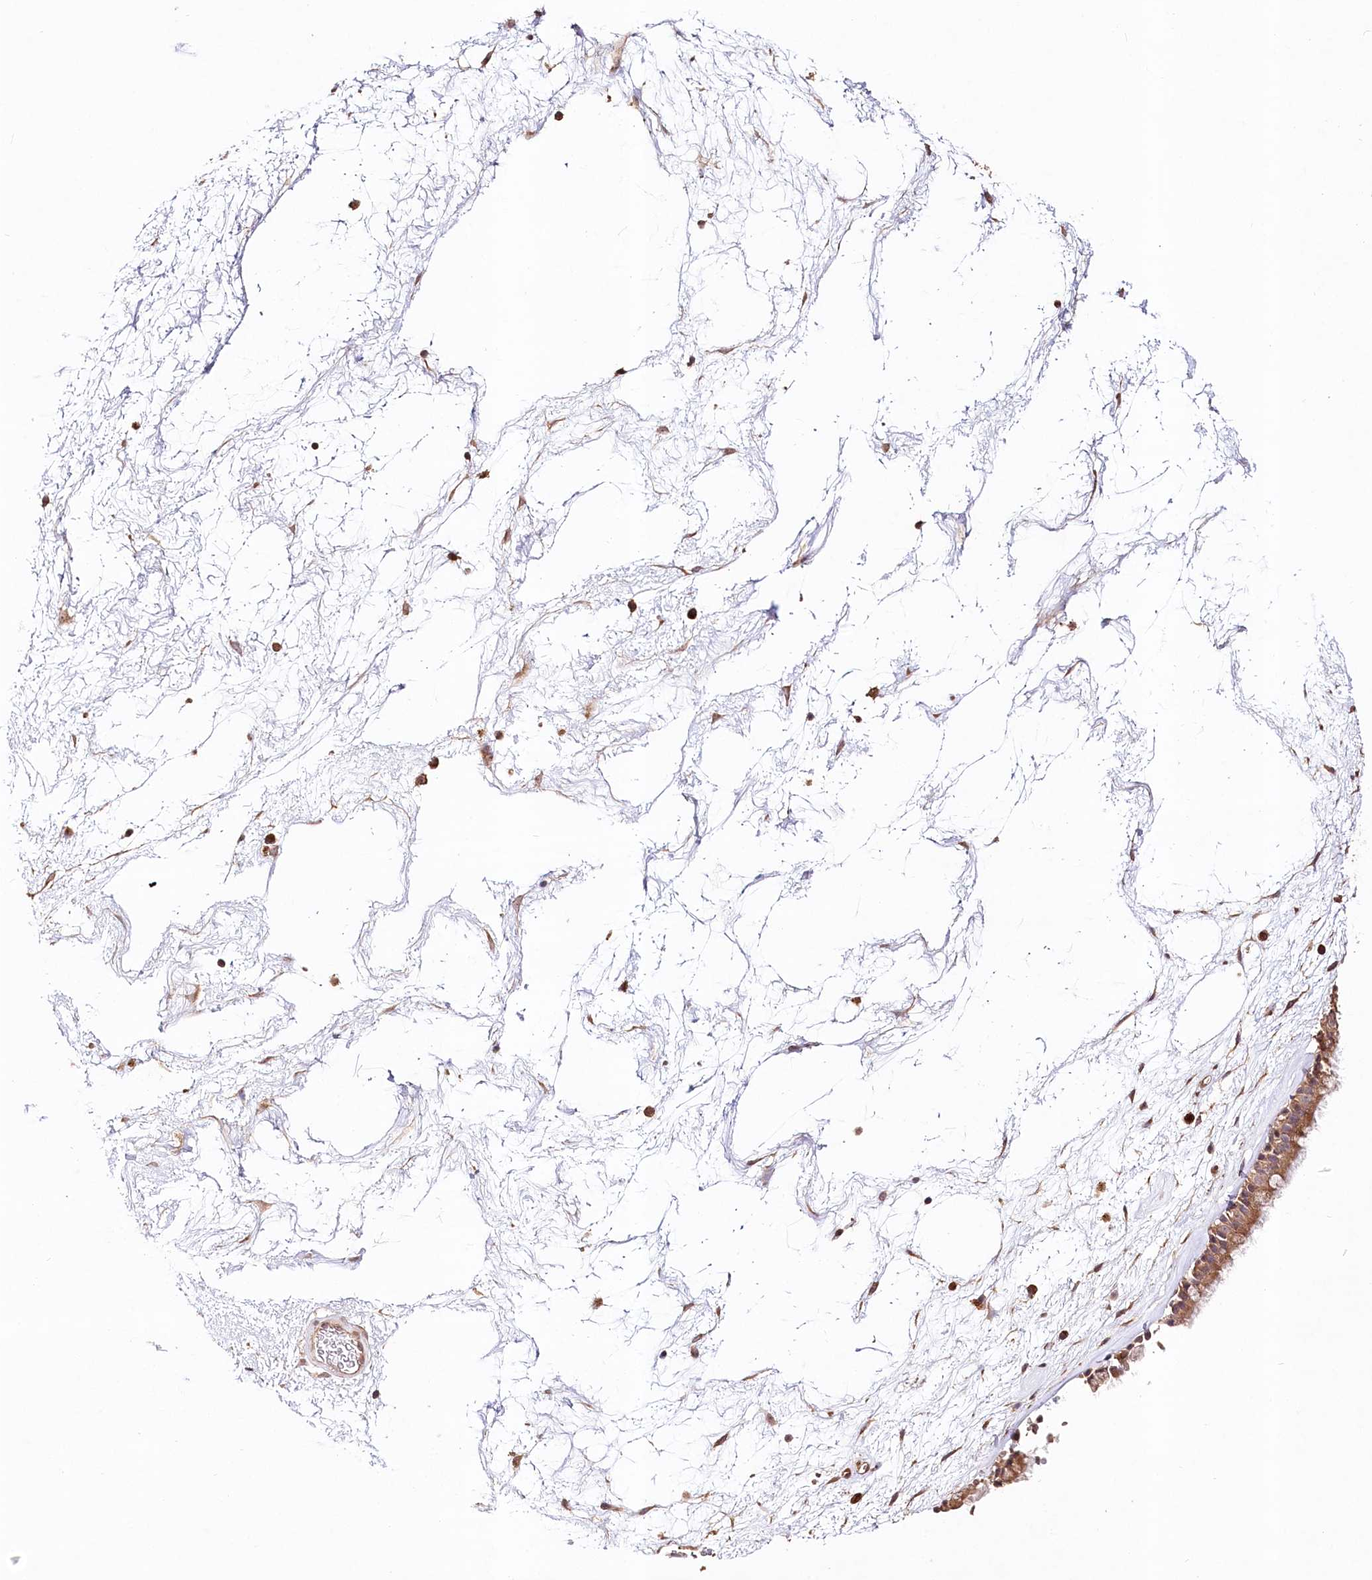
{"staining": {"intensity": "moderate", "quantity": ">75%", "location": "cytoplasmic/membranous"}, "tissue": "nasopharynx", "cell_type": "Respiratory epithelial cells", "image_type": "normal", "snomed": [{"axis": "morphology", "description": "Normal tissue, NOS"}, {"axis": "morphology", "description": "Inflammation, NOS"}, {"axis": "topography", "description": "Nasopharynx"}], "caption": "Immunohistochemical staining of benign nasopharynx shows >75% levels of moderate cytoplasmic/membranous protein staining in about >75% of respiratory epithelial cells. The staining was performed using DAB (3,3'-diaminobenzidine) to visualize the protein expression in brown, while the nuclei were stained in blue with hematoxylin (Magnification: 20x).", "gene": "DMXL1", "patient": {"sex": "male", "age": 48}}